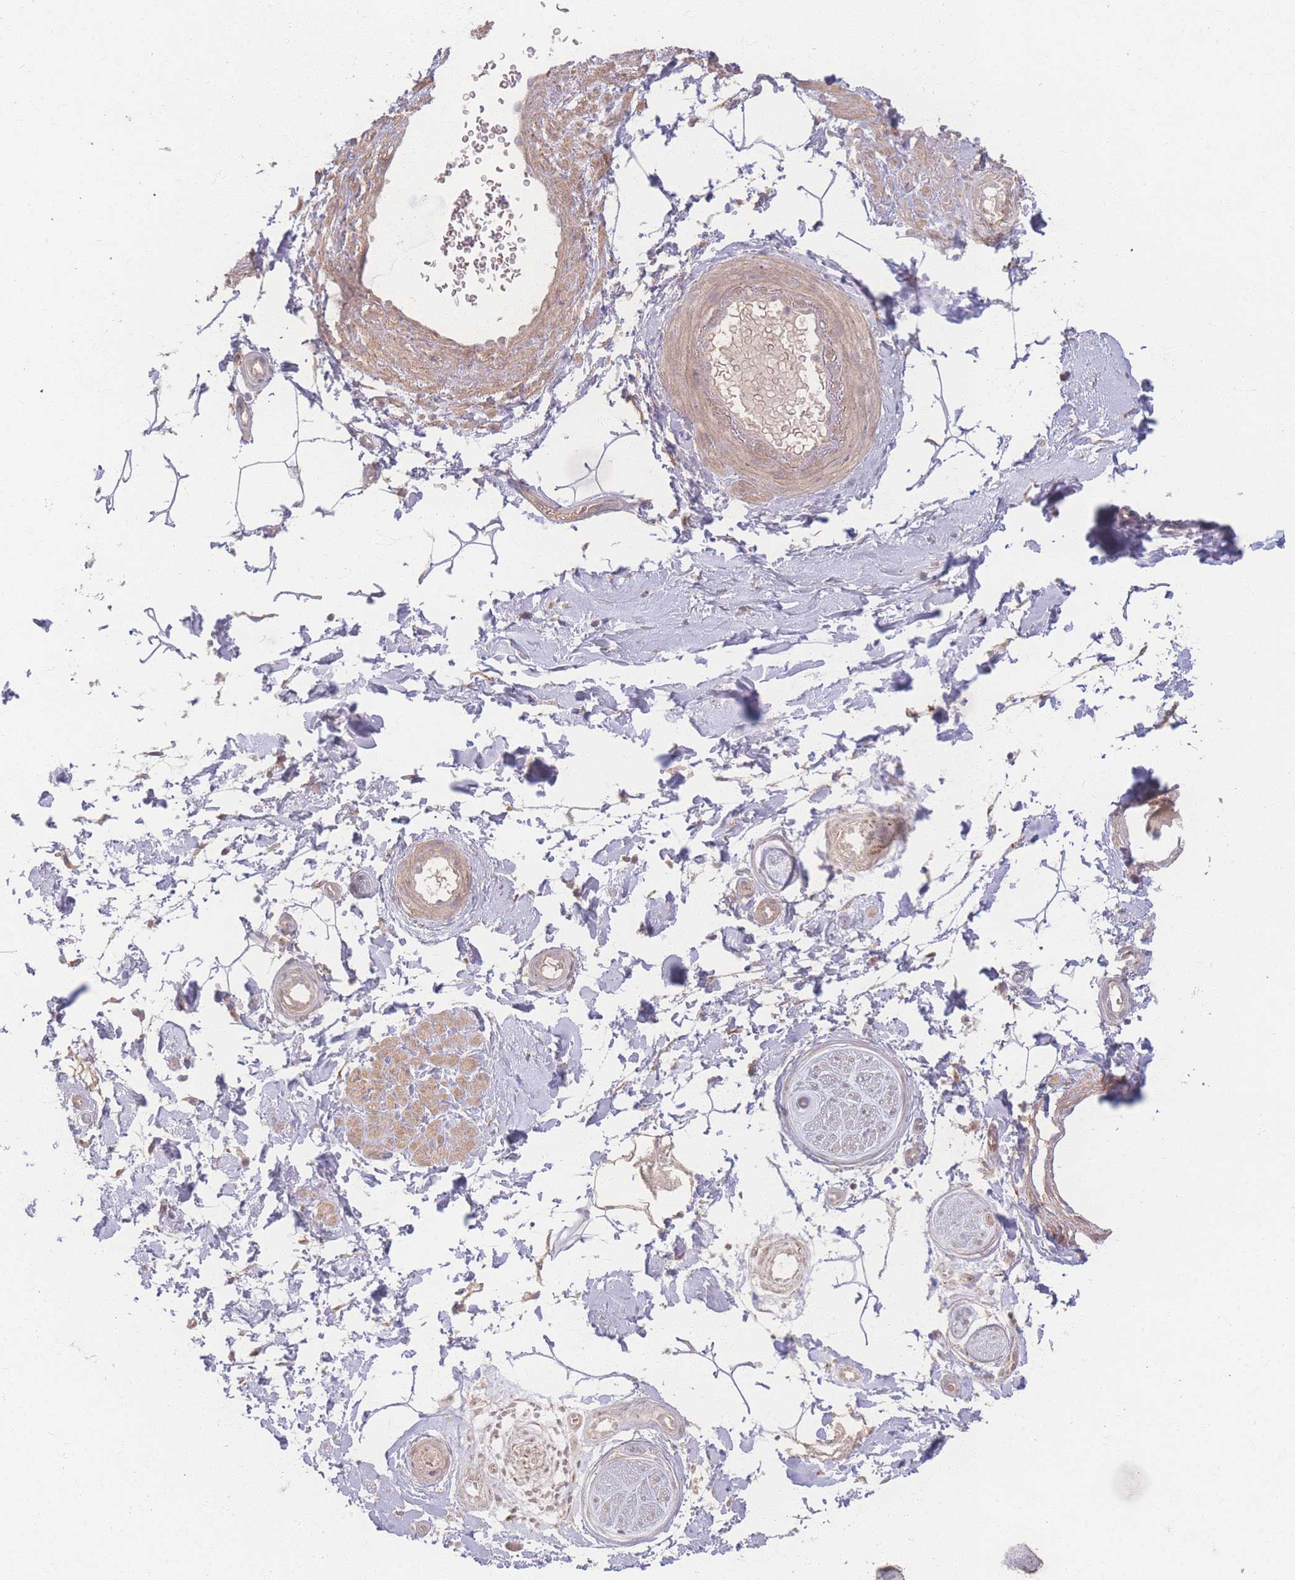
{"staining": {"intensity": "negative", "quantity": "none", "location": "none"}, "tissue": "adipose tissue", "cell_type": "Adipocytes", "image_type": "normal", "snomed": [{"axis": "morphology", "description": "Normal tissue, NOS"}, {"axis": "topography", "description": "Soft tissue"}, {"axis": "topography", "description": "Adipose tissue"}, {"axis": "topography", "description": "Vascular tissue"}, {"axis": "topography", "description": "Peripheral nerve tissue"}], "caption": "Immunohistochemical staining of unremarkable human adipose tissue shows no significant staining in adipocytes.", "gene": "INSR", "patient": {"sex": "male", "age": 74}}